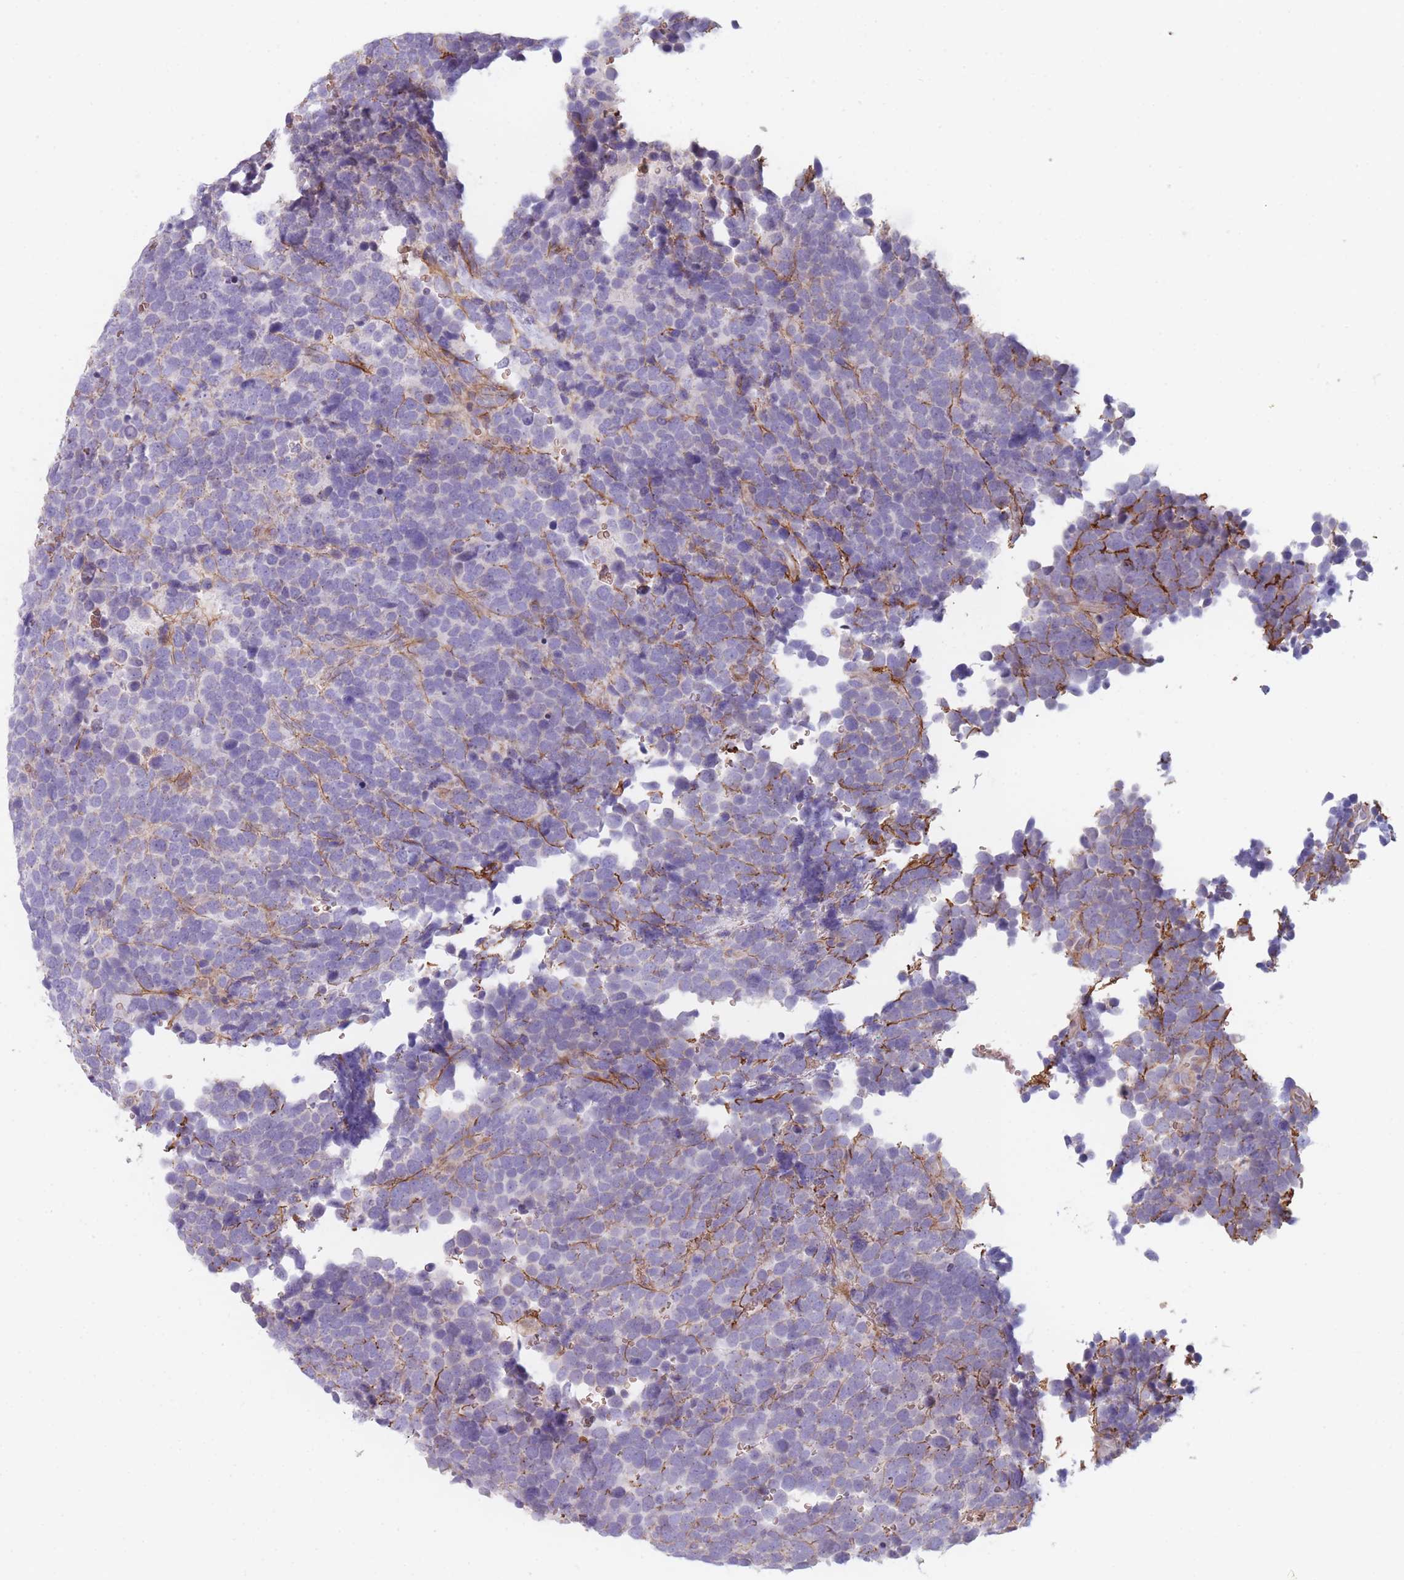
{"staining": {"intensity": "negative", "quantity": "none", "location": "none"}, "tissue": "urothelial cancer", "cell_type": "Tumor cells", "image_type": "cancer", "snomed": [{"axis": "morphology", "description": "Urothelial carcinoma, High grade"}, {"axis": "topography", "description": "Urinary bladder"}], "caption": "This is a micrograph of IHC staining of urothelial carcinoma (high-grade), which shows no positivity in tumor cells. Brightfield microscopy of IHC stained with DAB (3,3'-diaminobenzidine) (brown) and hematoxylin (blue), captured at high magnification.", "gene": "SMPD4", "patient": {"sex": "female", "age": 82}}